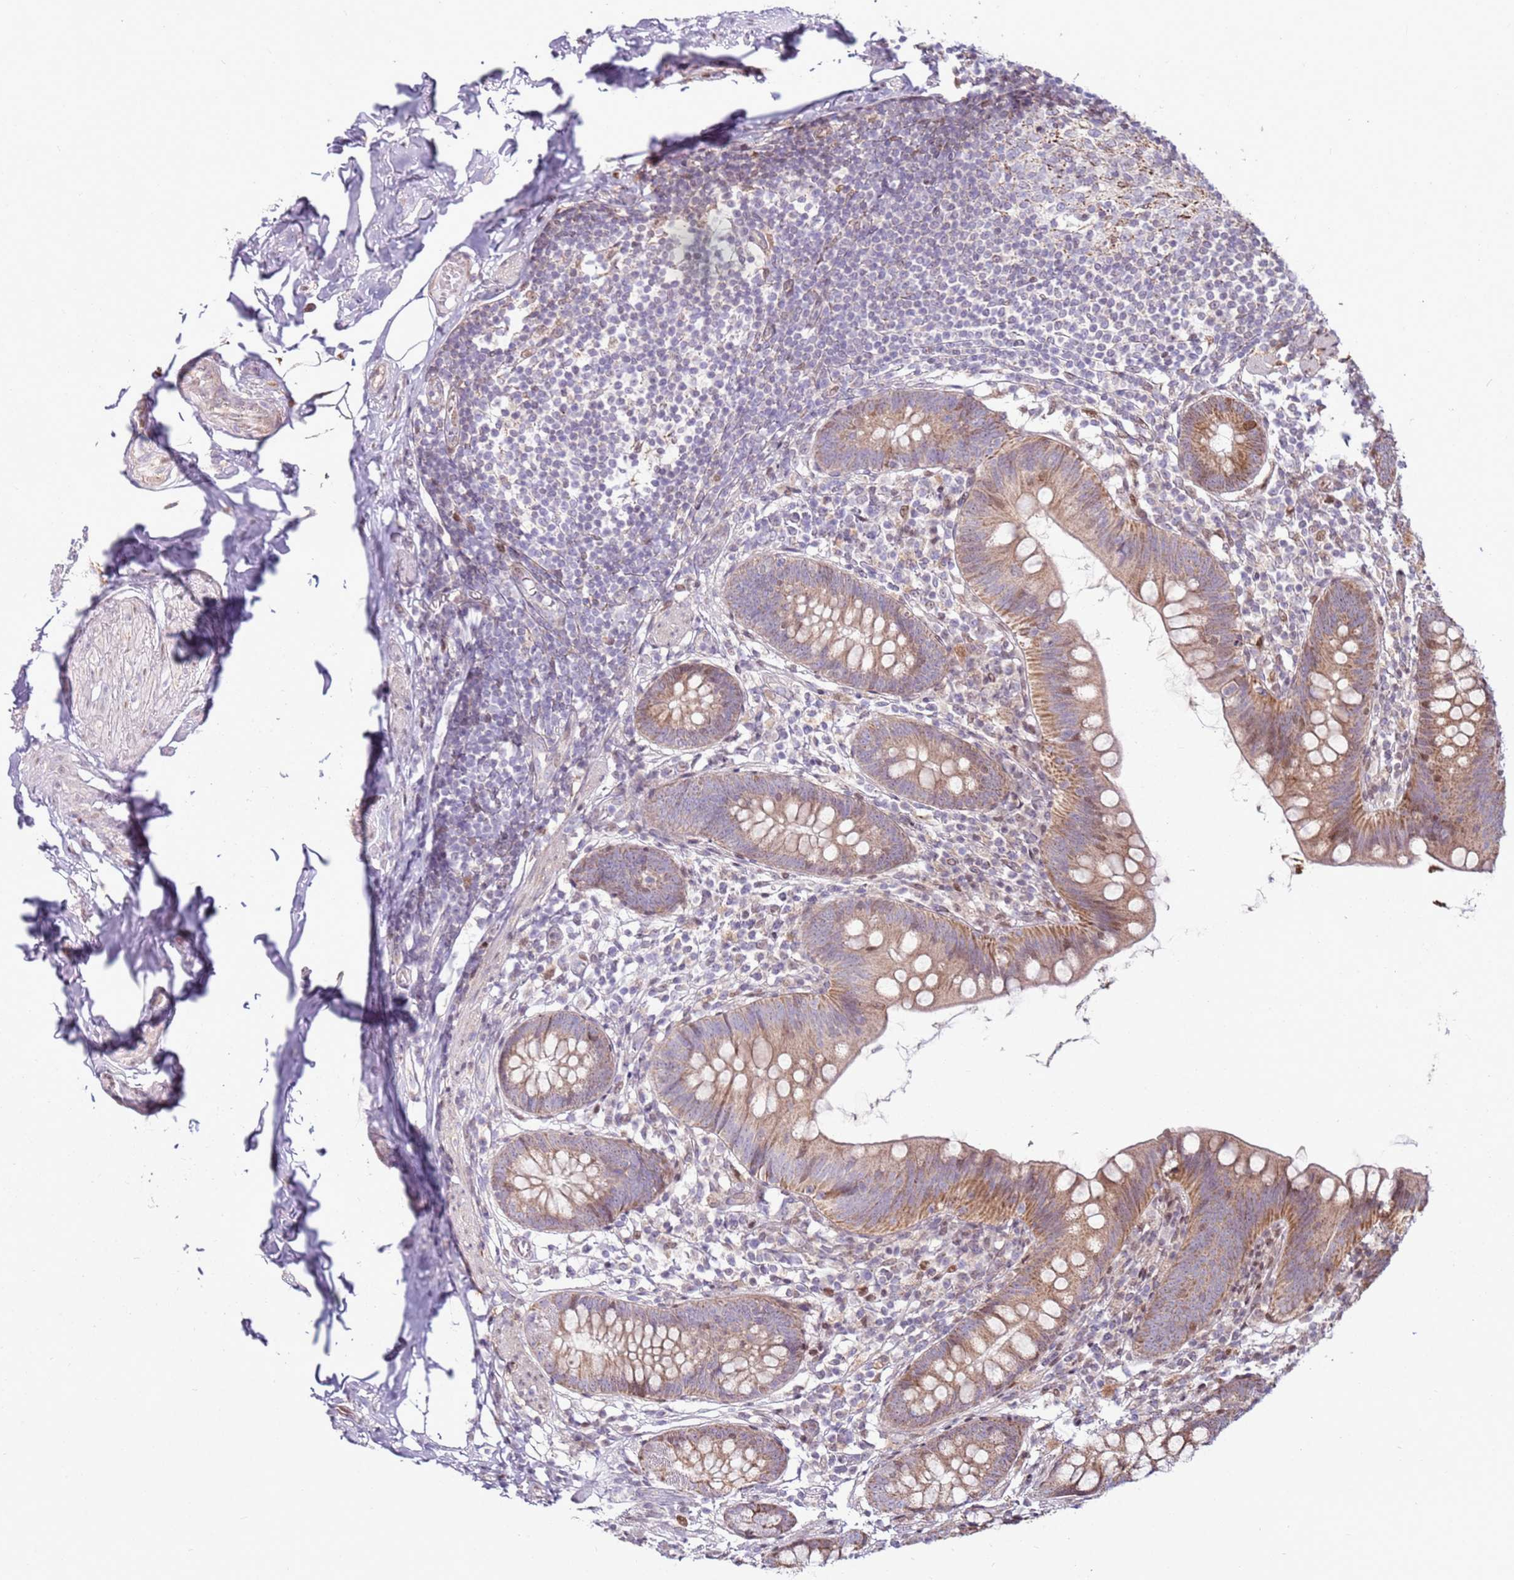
{"staining": {"intensity": "moderate", "quantity": ">75%", "location": "cytoplasmic/membranous"}, "tissue": "appendix", "cell_type": "Glandular cells", "image_type": "normal", "snomed": [{"axis": "morphology", "description": "Normal tissue, NOS"}, {"axis": "topography", "description": "Appendix"}], "caption": "The histopathology image shows staining of benign appendix, revealing moderate cytoplasmic/membranous protein positivity (brown color) within glandular cells. (Brightfield microscopy of DAB IHC at high magnification).", "gene": "PCTP", "patient": {"sex": "female", "age": 62}}